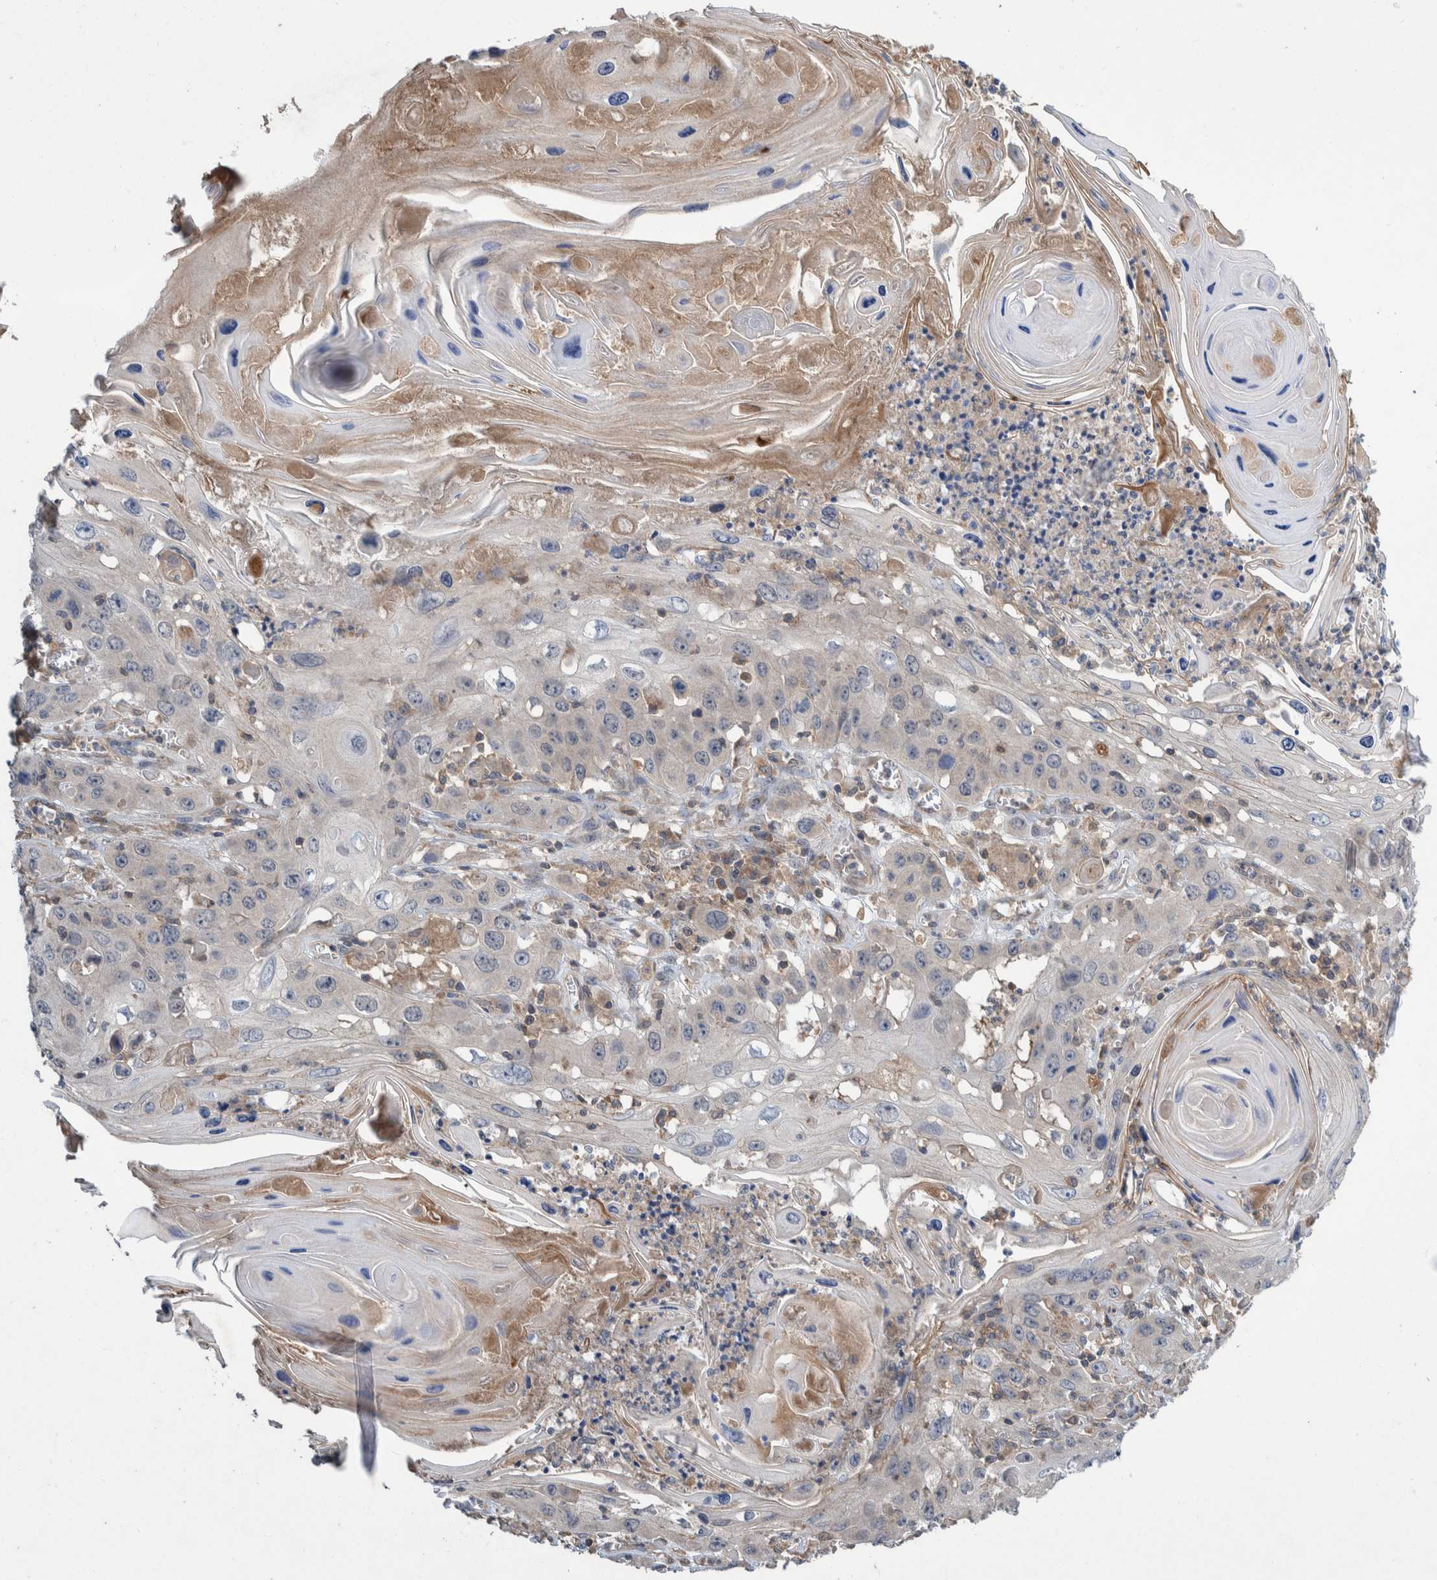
{"staining": {"intensity": "weak", "quantity": "<25%", "location": "cytoplasmic/membranous"}, "tissue": "skin cancer", "cell_type": "Tumor cells", "image_type": "cancer", "snomed": [{"axis": "morphology", "description": "Squamous cell carcinoma, NOS"}, {"axis": "topography", "description": "Skin"}], "caption": "This is an immunohistochemistry (IHC) histopathology image of human skin squamous cell carcinoma. There is no positivity in tumor cells.", "gene": "PLPBP", "patient": {"sex": "male", "age": 55}}